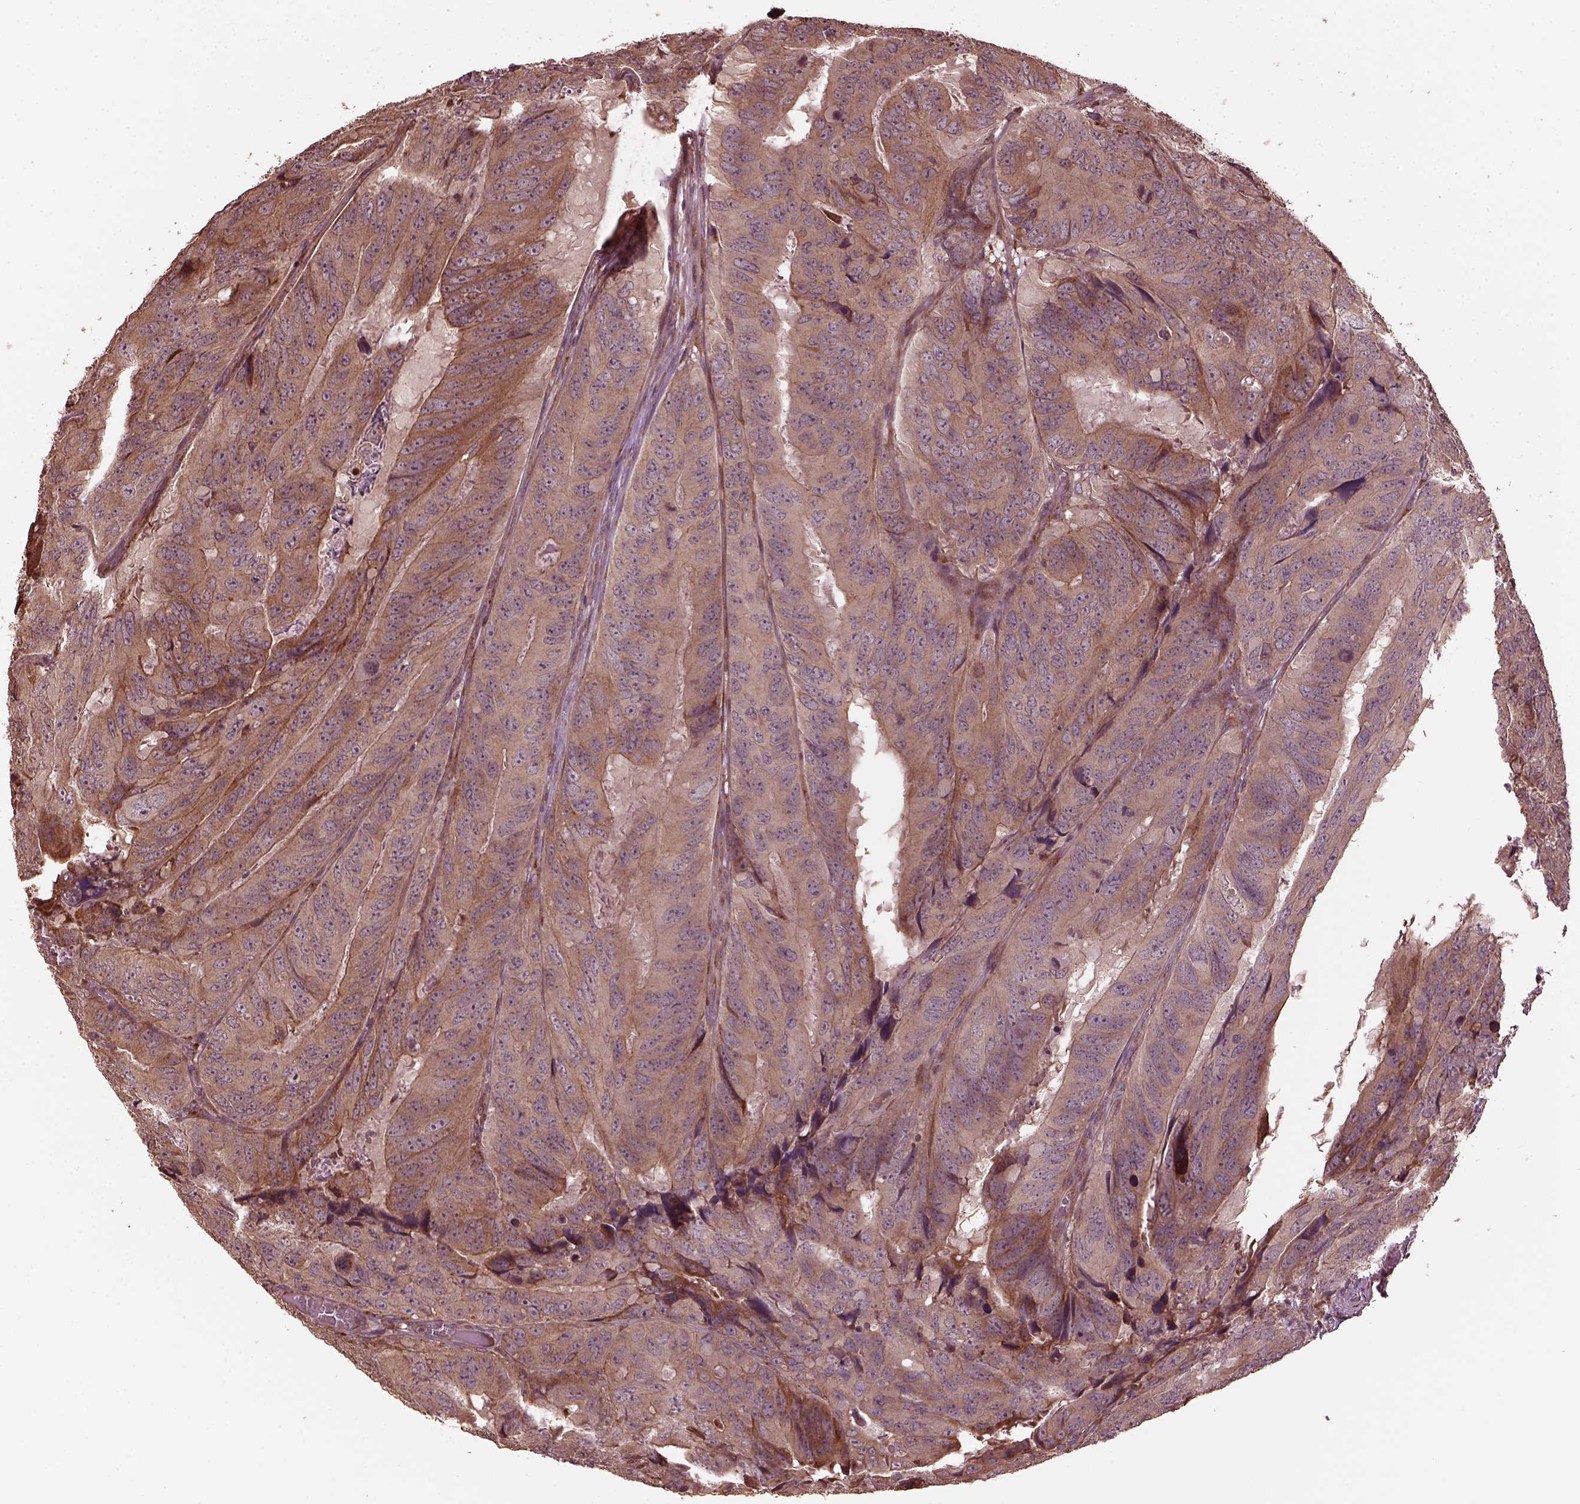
{"staining": {"intensity": "weak", "quantity": ">75%", "location": "cytoplasmic/membranous"}, "tissue": "colorectal cancer", "cell_type": "Tumor cells", "image_type": "cancer", "snomed": [{"axis": "morphology", "description": "Adenocarcinoma, NOS"}, {"axis": "topography", "description": "Colon"}], "caption": "Immunohistochemistry (IHC) (DAB (3,3'-diaminobenzidine)) staining of human colorectal cancer exhibits weak cytoplasmic/membranous protein expression in approximately >75% of tumor cells.", "gene": "ZNF292", "patient": {"sex": "male", "age": 79}}